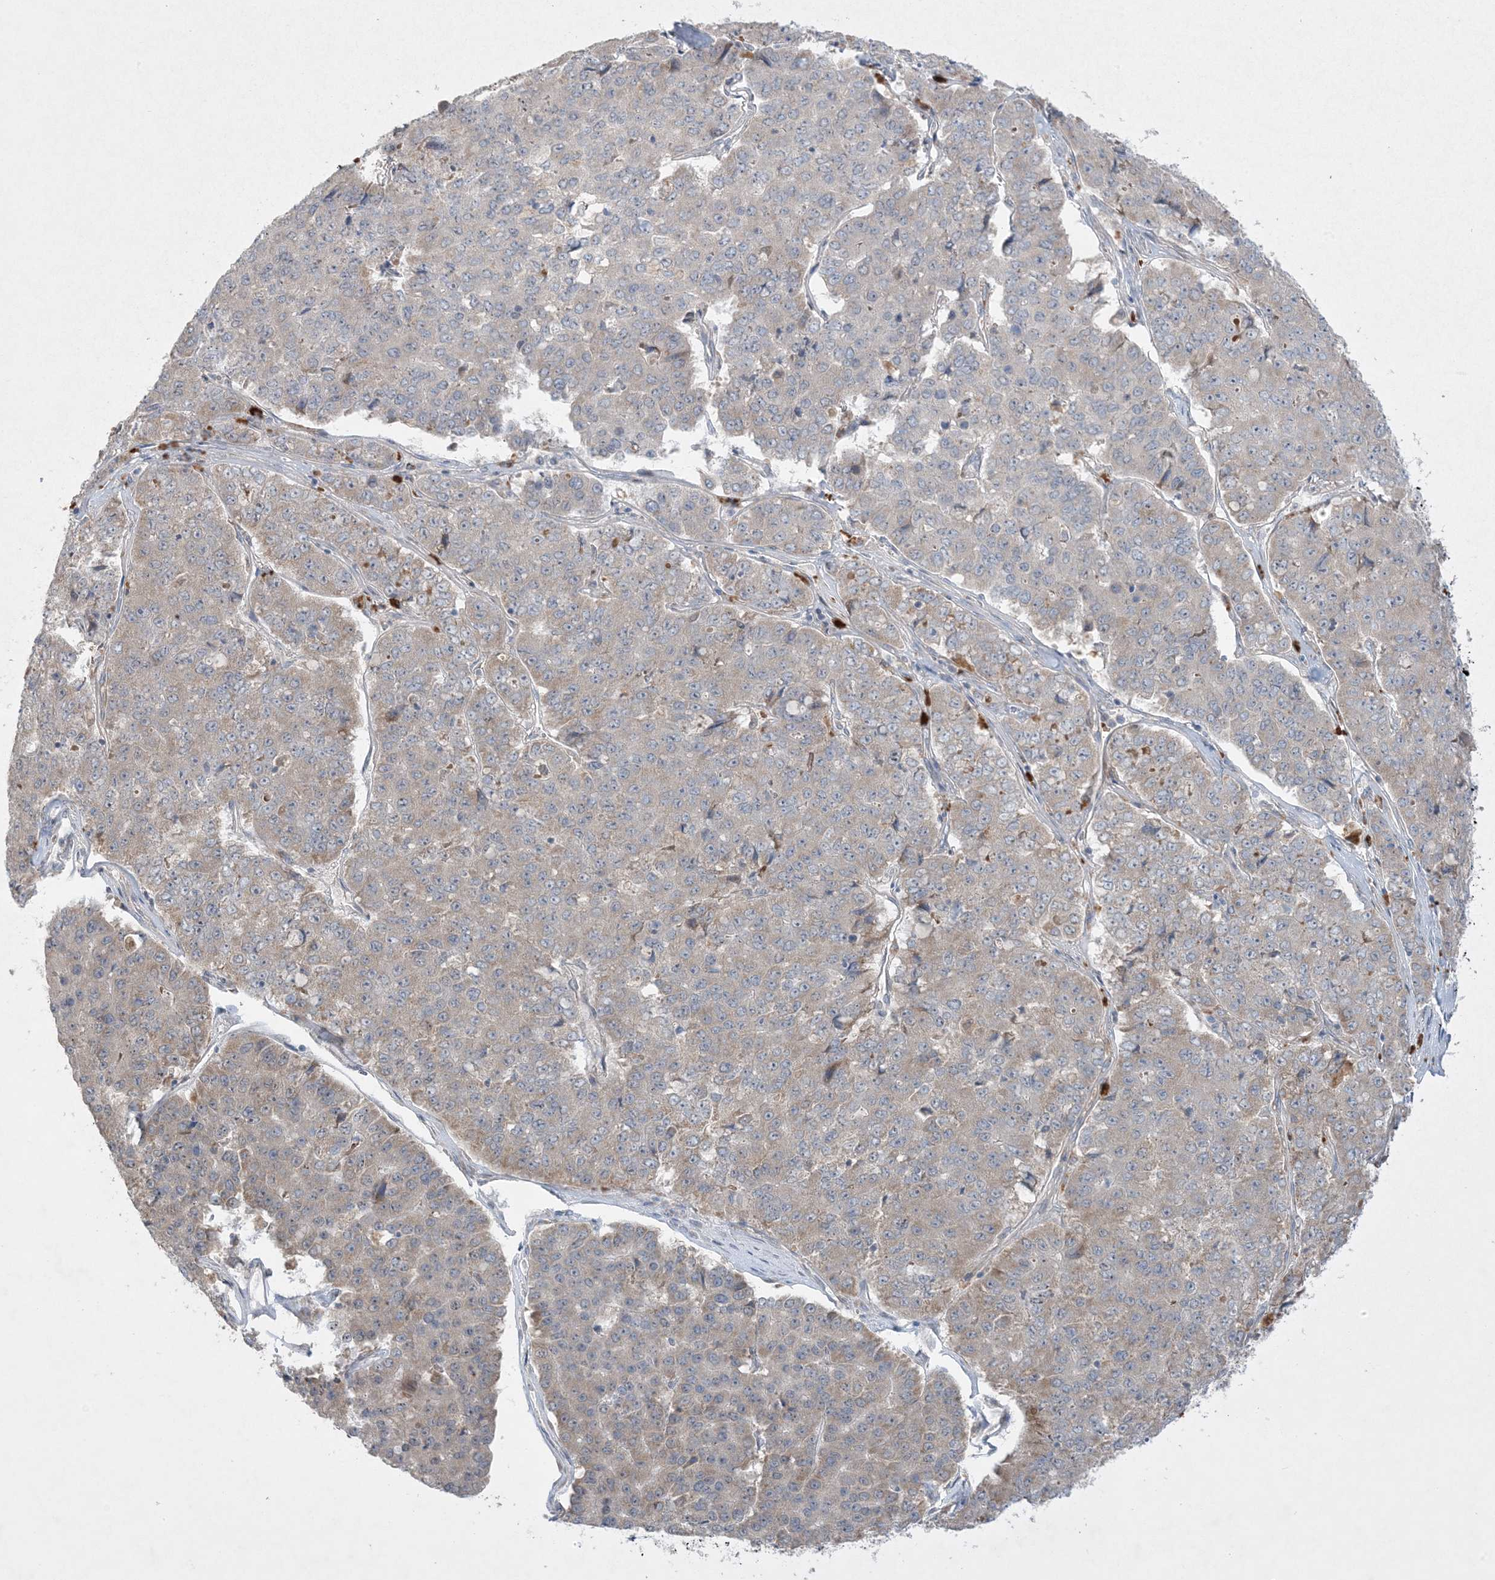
{"staining": {"intensity": "weak", "quantity": "25%-75%", "location": "cytoplasmic/membranous"}, "tissue": "pancreatic cancer", "cell_type": "Tumor cells", "image_type": "cancer", "snomed": [{"axis": "morphology", "description": "Adenocarcinoma, NOS"}, {"axis": "topography", "description": "Pancreas"}], "caption": "Human adenocarcinoma (pancreatic) stained with a protein marker exhibits weak staining in tumor cells.", "gene": "MMGT1", "patient": {"sex": "male", "age": 50}}